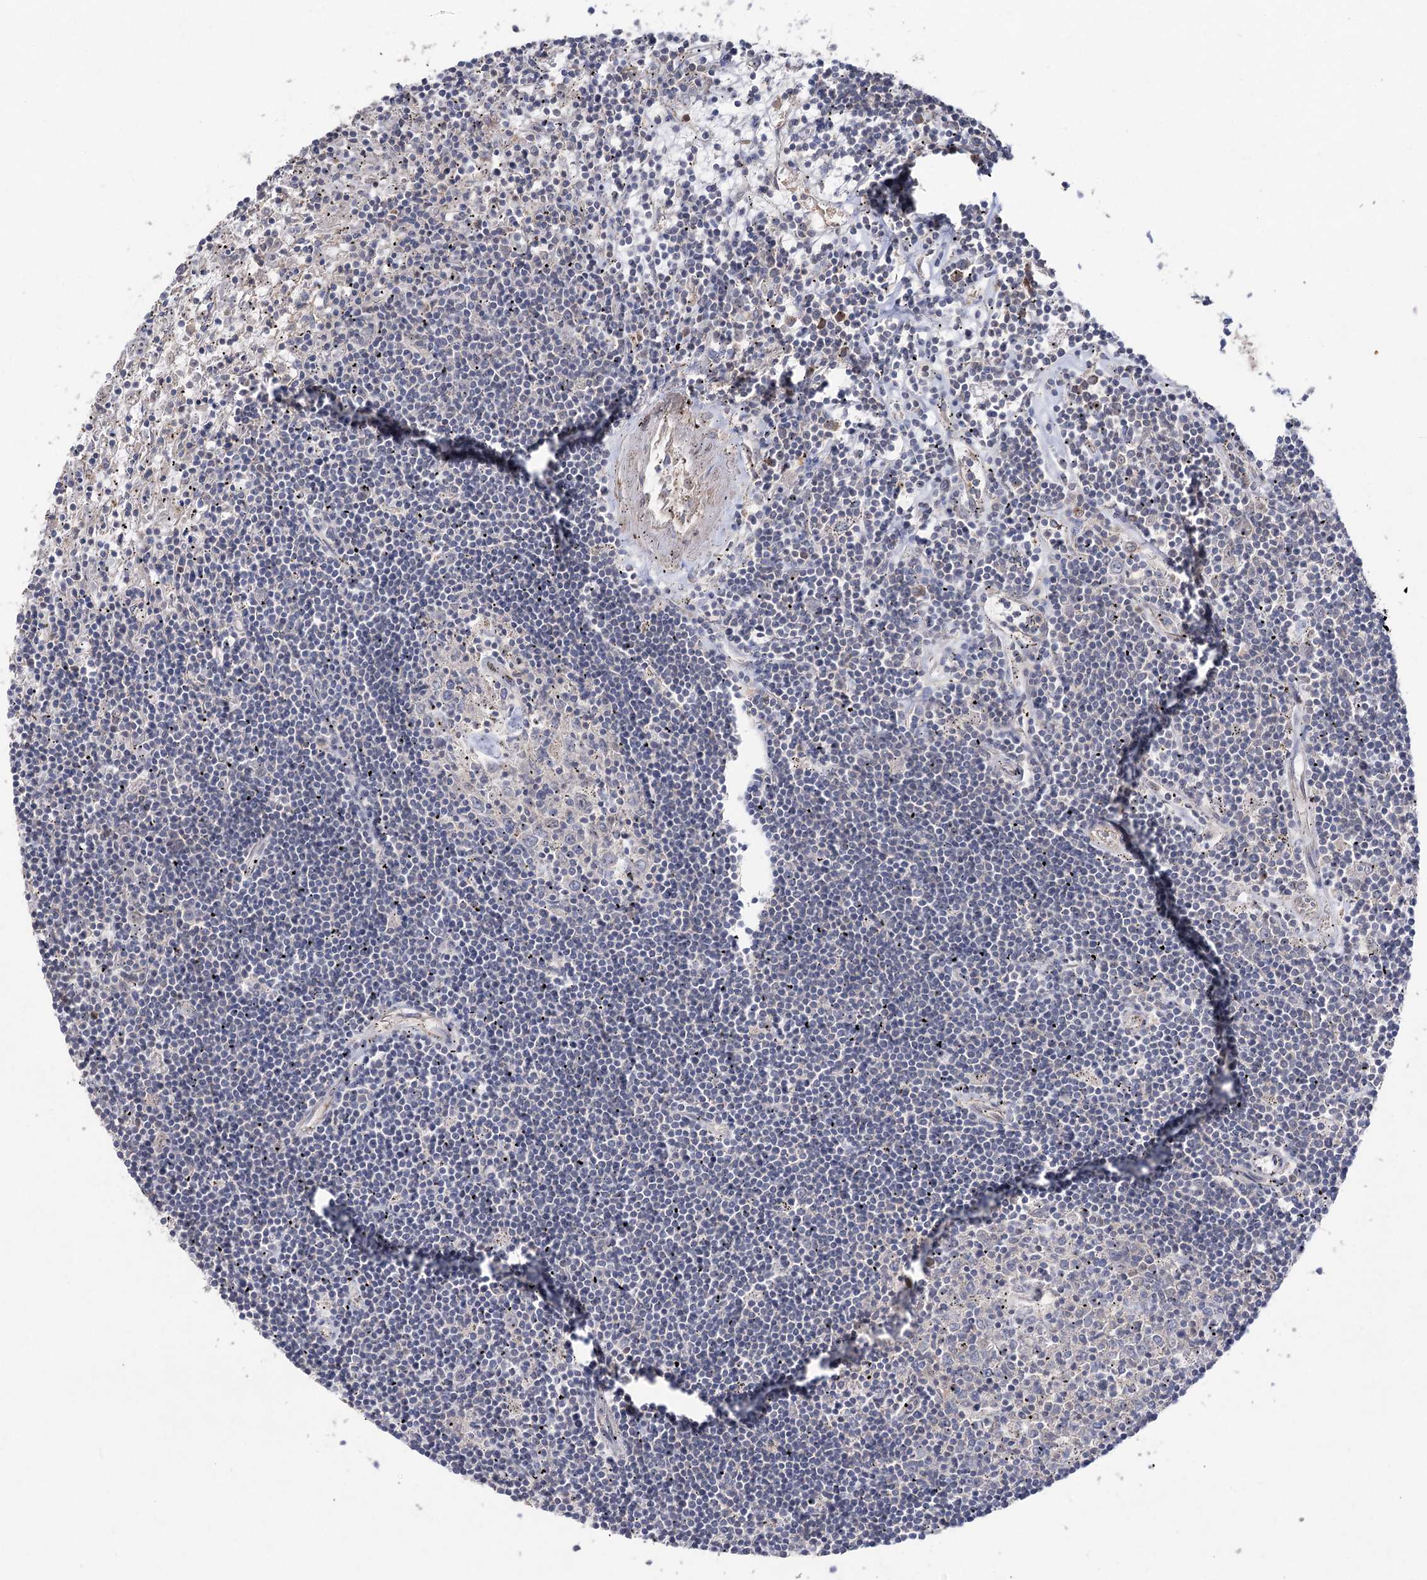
{"staining": {"intensity": "negative", "quantity": "none", "location": "none"}, "tissue": "lymphoma", "cell_type": "Tumor cells", "image_type": "cancer", "snomed": [{"axis": "morphology", "description": "Malignant lymphoma, non-Hodgkin's type, Low grade"}, {"axis": "topography", "description": "Spleen"}], "caption": "Immunohistochemical staining of human lymphoma exhibits no significant expression in tumor cells.", "gene": "LARS2", "patient": {"sex": "male", "age": 76}}